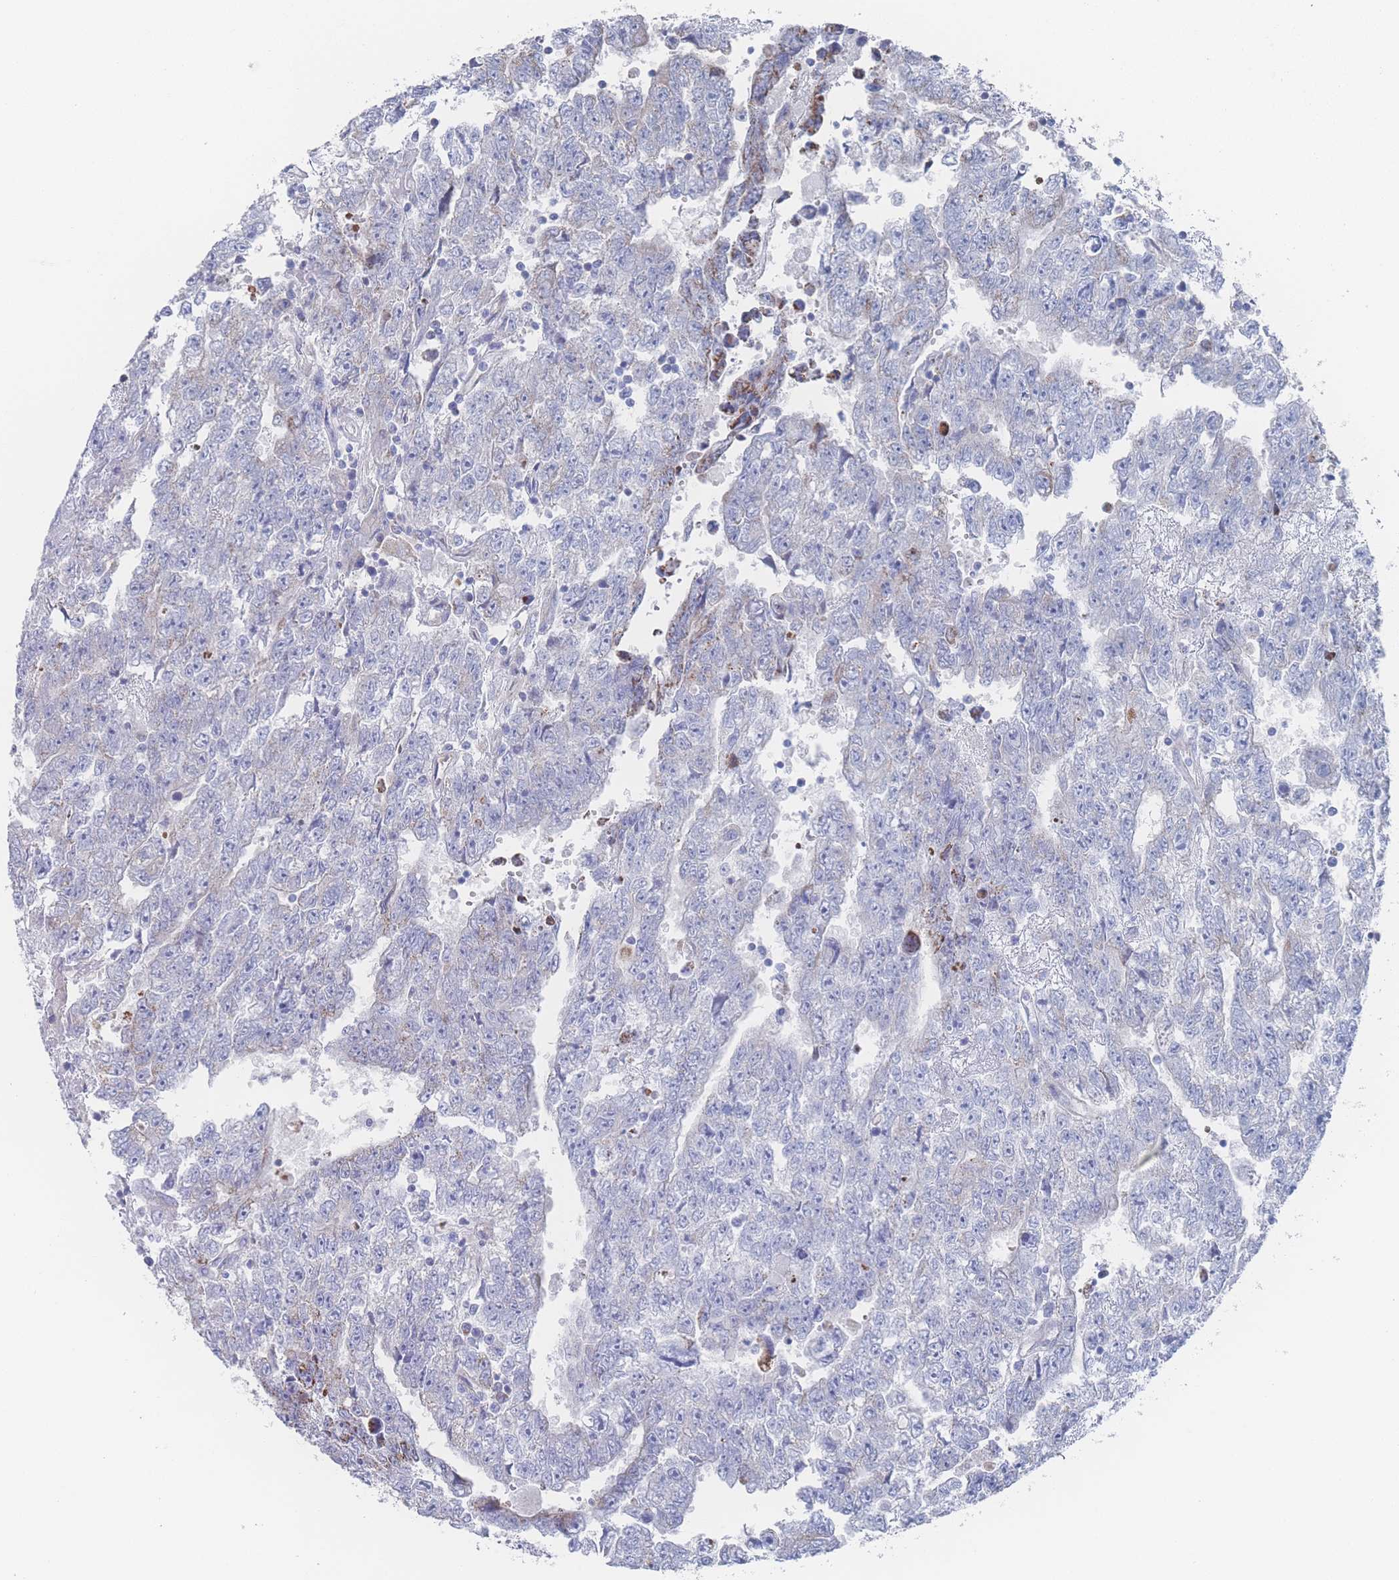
{"staining": {"intensity": "moderate", "quantity": "<25%", "location": "cytoplasmic/membranous"}, "tissue": "testis cancer", "cell_type": "Tumor cells", "image_type": "cancer", "snomed": [{"axis": "morphology", "description": "Carcinoma, Embryonal, NOS"}, {"axis": "topography", "description": "Testis"}], "caption": "Immunohistochemical staining of human testis cancer (embryonal carcinoma) shows moderate cytoplasmic/membranous protein expression in approximately <25% of tumor cells.", "gene": "SNPH", "patient": {"sex": "male", "age": 25}}